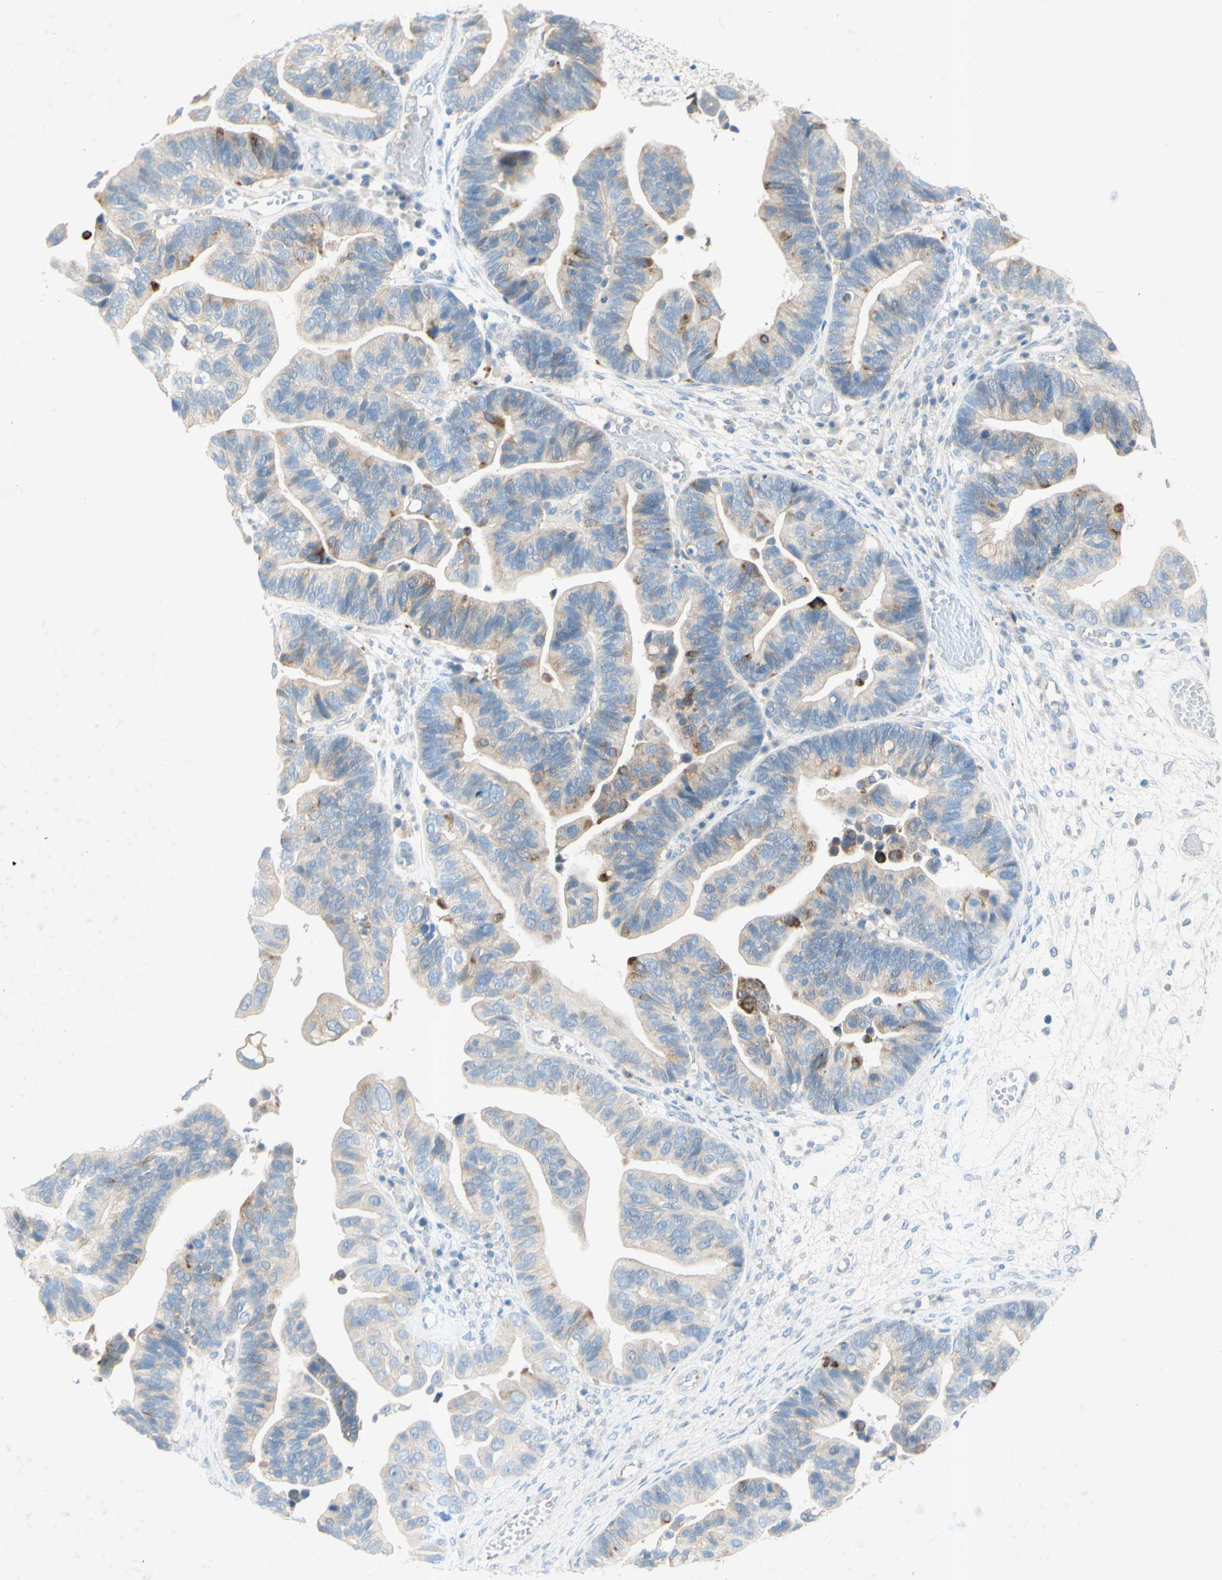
{"staining": {"intensity": "weak", "quantity": ">75%", "location": "cytoplasmic/membranous"}, "tissue": "ovarian cancer", "cell_type": "Tumor cells", "image_type": "cancer", "snomed": [{"axis": "morphology", "description": "Cystadenocarcinoma, serous, NOS"}, {"axis": "topography", "description": "Ovary"}], "caption": "A micrograph showing weak cytoplasmic/membranous positivity in about >75% of tumor cells in serous cystadenocarcinoma (ovarian), as visualized by brown immunohistochemical staining.", "gene": "GDF15", "patient": {"sex": "female", "age": 56}}